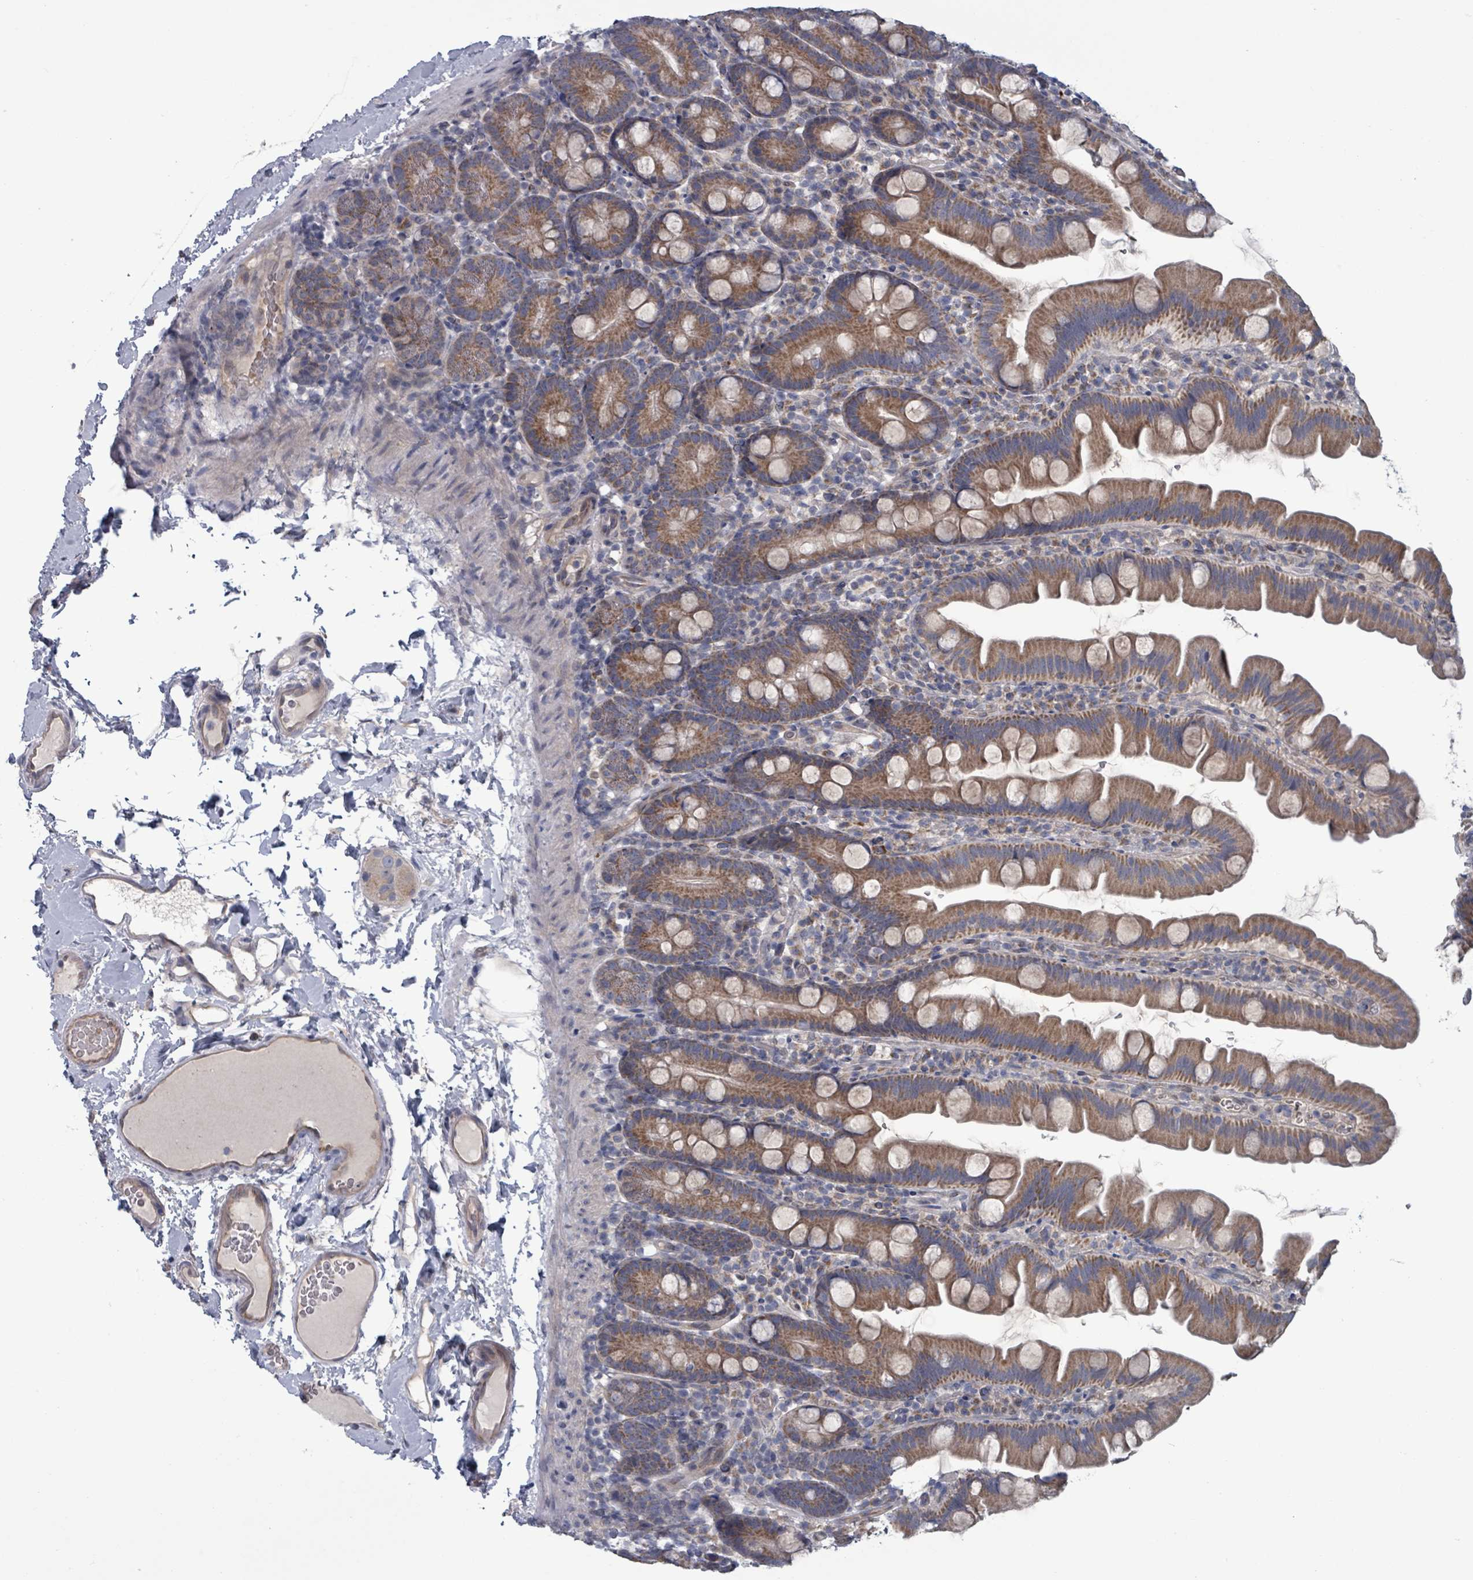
{"staining": {"intensity": "moderate", "quantity": ">75%", "location": "cytoplasmic/membranous"}, "tissue": "small intestine", "cell_type": "Glandular cells", "image_type": "normal", "snomed": [{"axis": "morphology", "description": "Normal tissue, NOS"}, {"axis": "topography", "description": "Small intestine"}], "caption": "A micrograph of human small intestine stained for a protein displays moderate cytoplasmic/membranous brown staining in glandular cells. (Stains: DAB in brown, nuclei in blue, Microscopy: brightfield microscopy at high magnification).", "gene": "FKBP1A", "patient": {"sex": "female", "age": 68}}